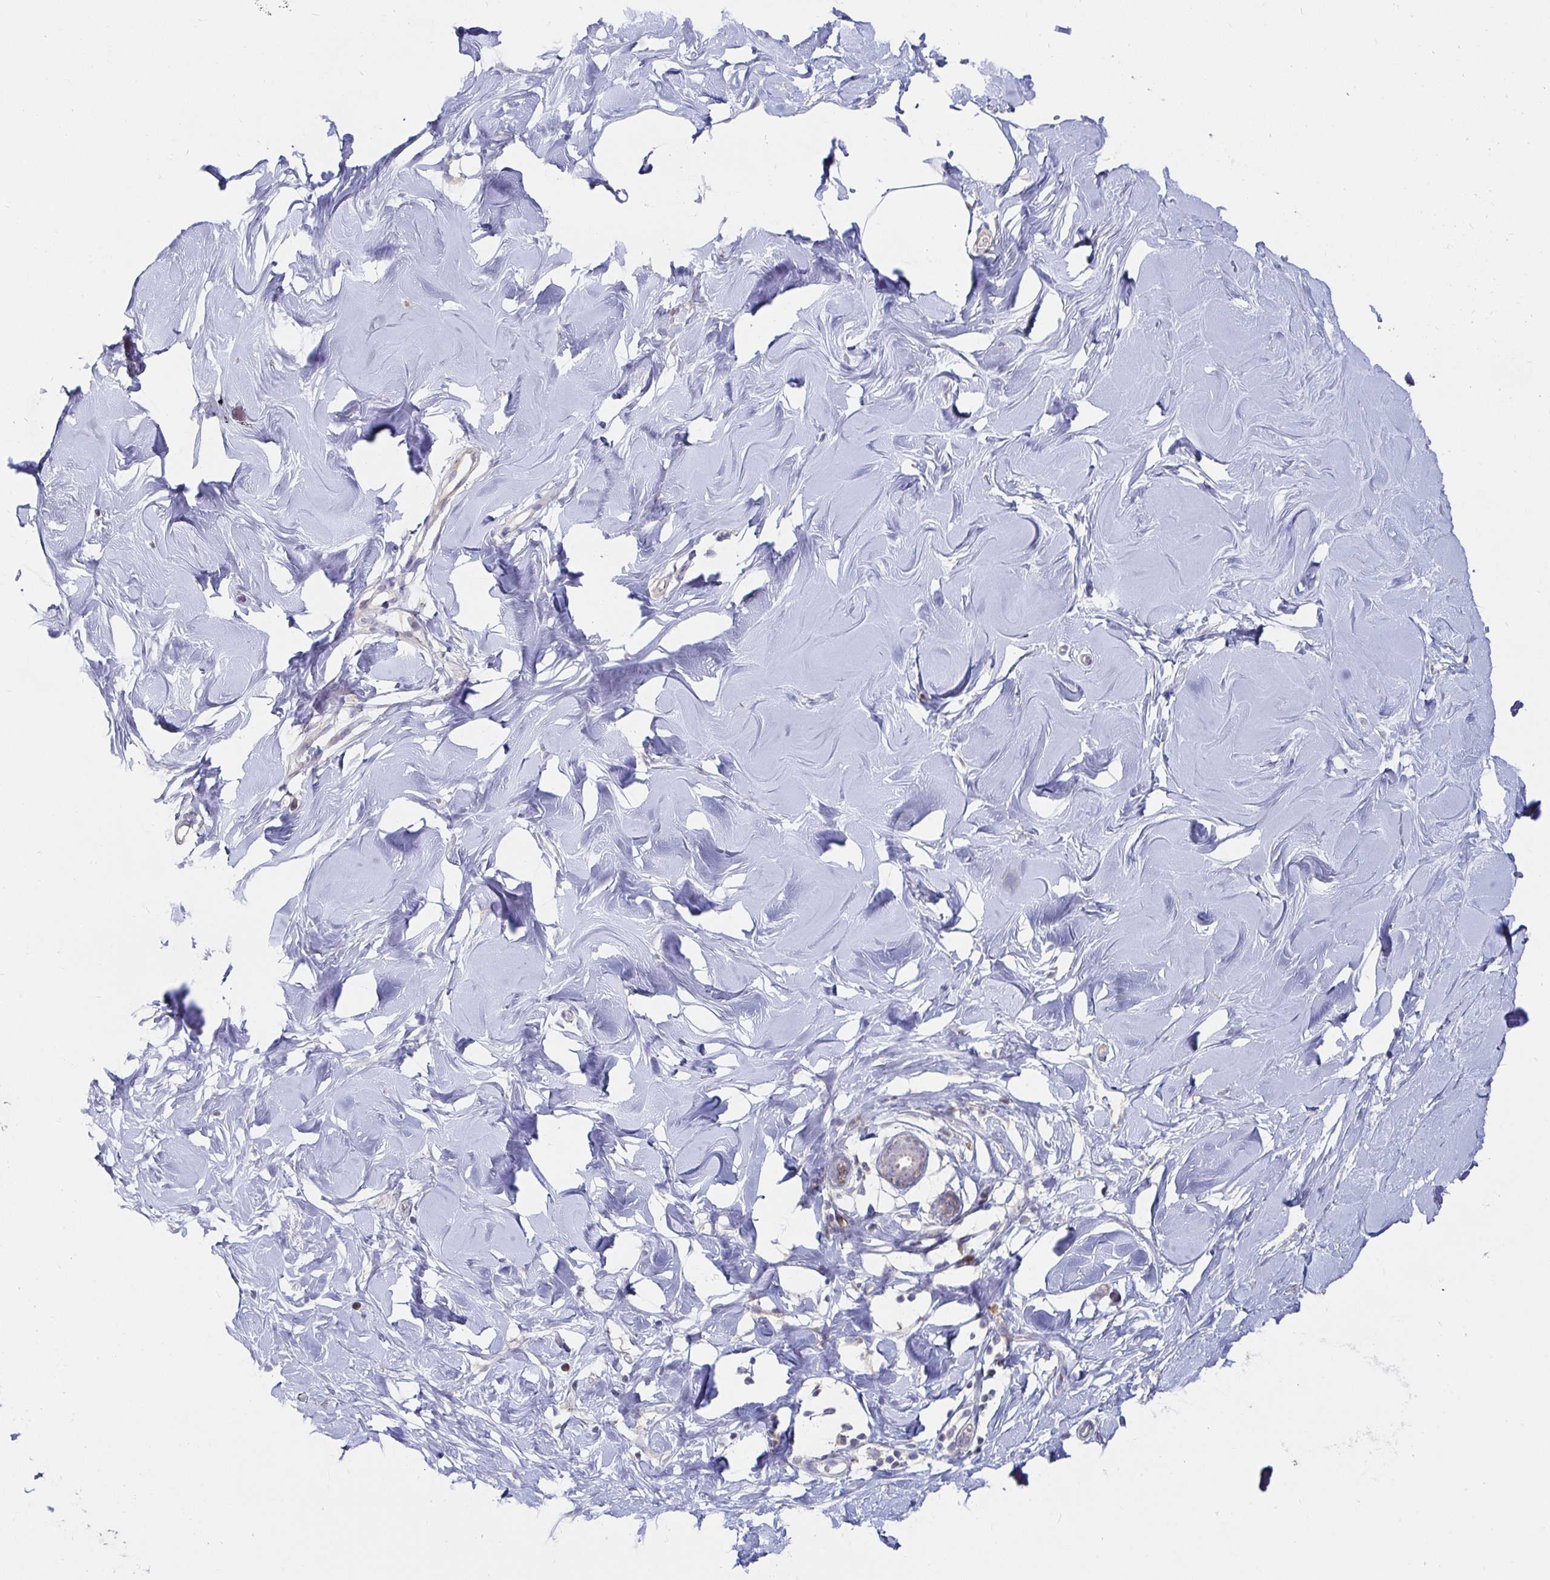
{"staining": {"intensity": "negative", "quantity": "none", "location": "none"}, "tissue": "breast", "cell_type": "Adipocytes", "image_type": "normal", "snomed": [{"axis": "morphology", "description": "Normal tissue, NOS"}, {"axis": "topography", "description": "Breast"}], "caption": "Immunohistochemistry histopathology image of unremarkable breast: breast stained with DAB (3,3'-diaminobenzidine) exhibits no significant protein expression in adipocytes. The staining is performed using DAB brown chromogen with nuclei counter-stained in using hematoxylin.", "gene": "SSH2", "patient": {"sex": "female", "age": 27}}